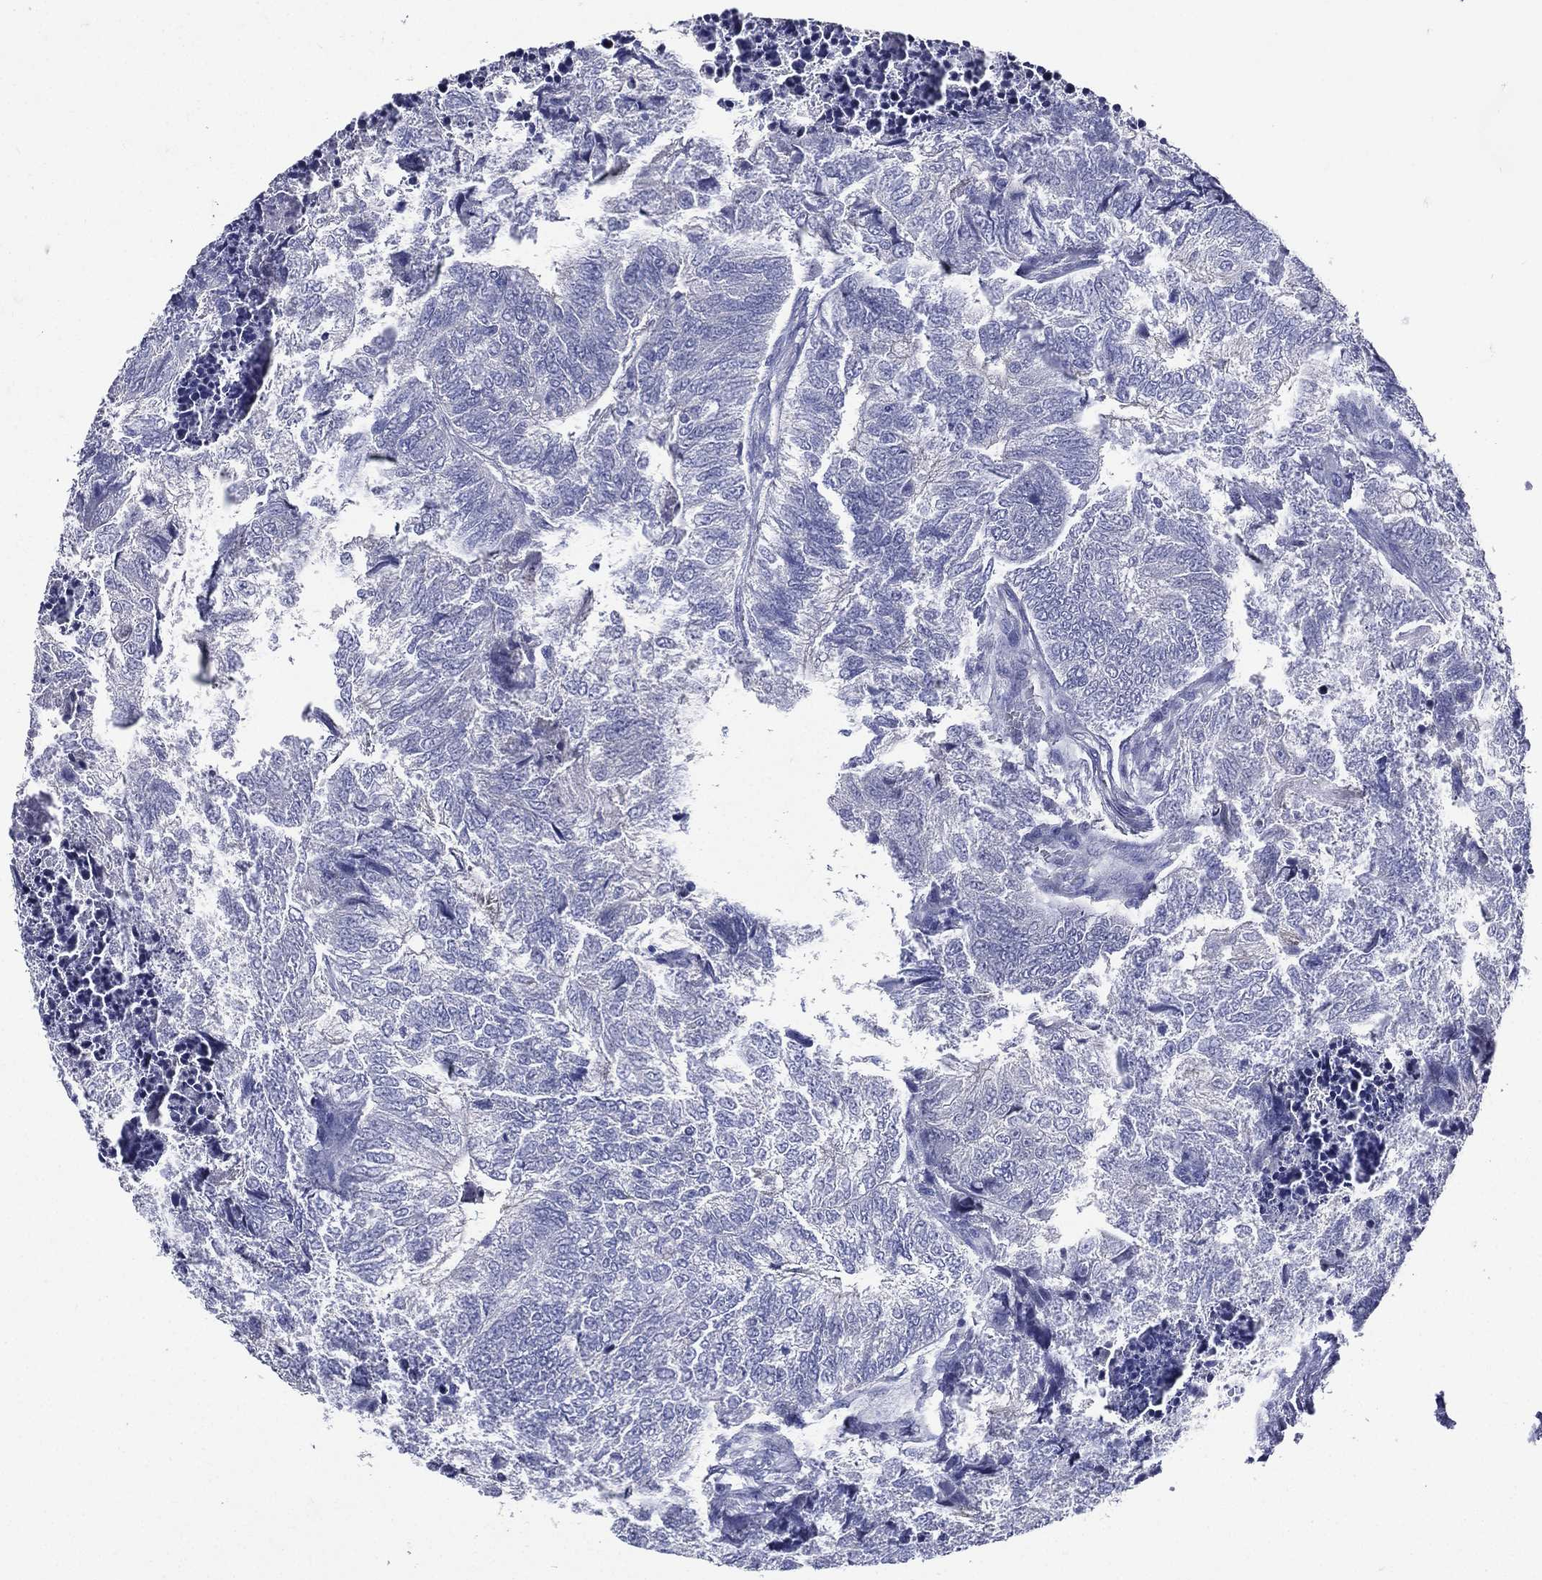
{"staining": {"intensity": "negative", "quantity": "none", "location": "none"}, "tissue": "colorectal cancer", "cell_type": "Tumor cells", "image_type": "cancer", "snomed": [{"axis": "morphology", "description": "Adenocarcinoma, NOS"}, {"axis": "topography", "description": "Colon"}], "caption": "Tumor cells are negative for protein expression in human colorectal cancer. (Brightfield microscopy of DAB (3,3'-diaminobenzidine) immunohistochemistry (IHC) at high magnification).", "gene": "TGM1", "patient": {"sex": "female", "age": 67}}